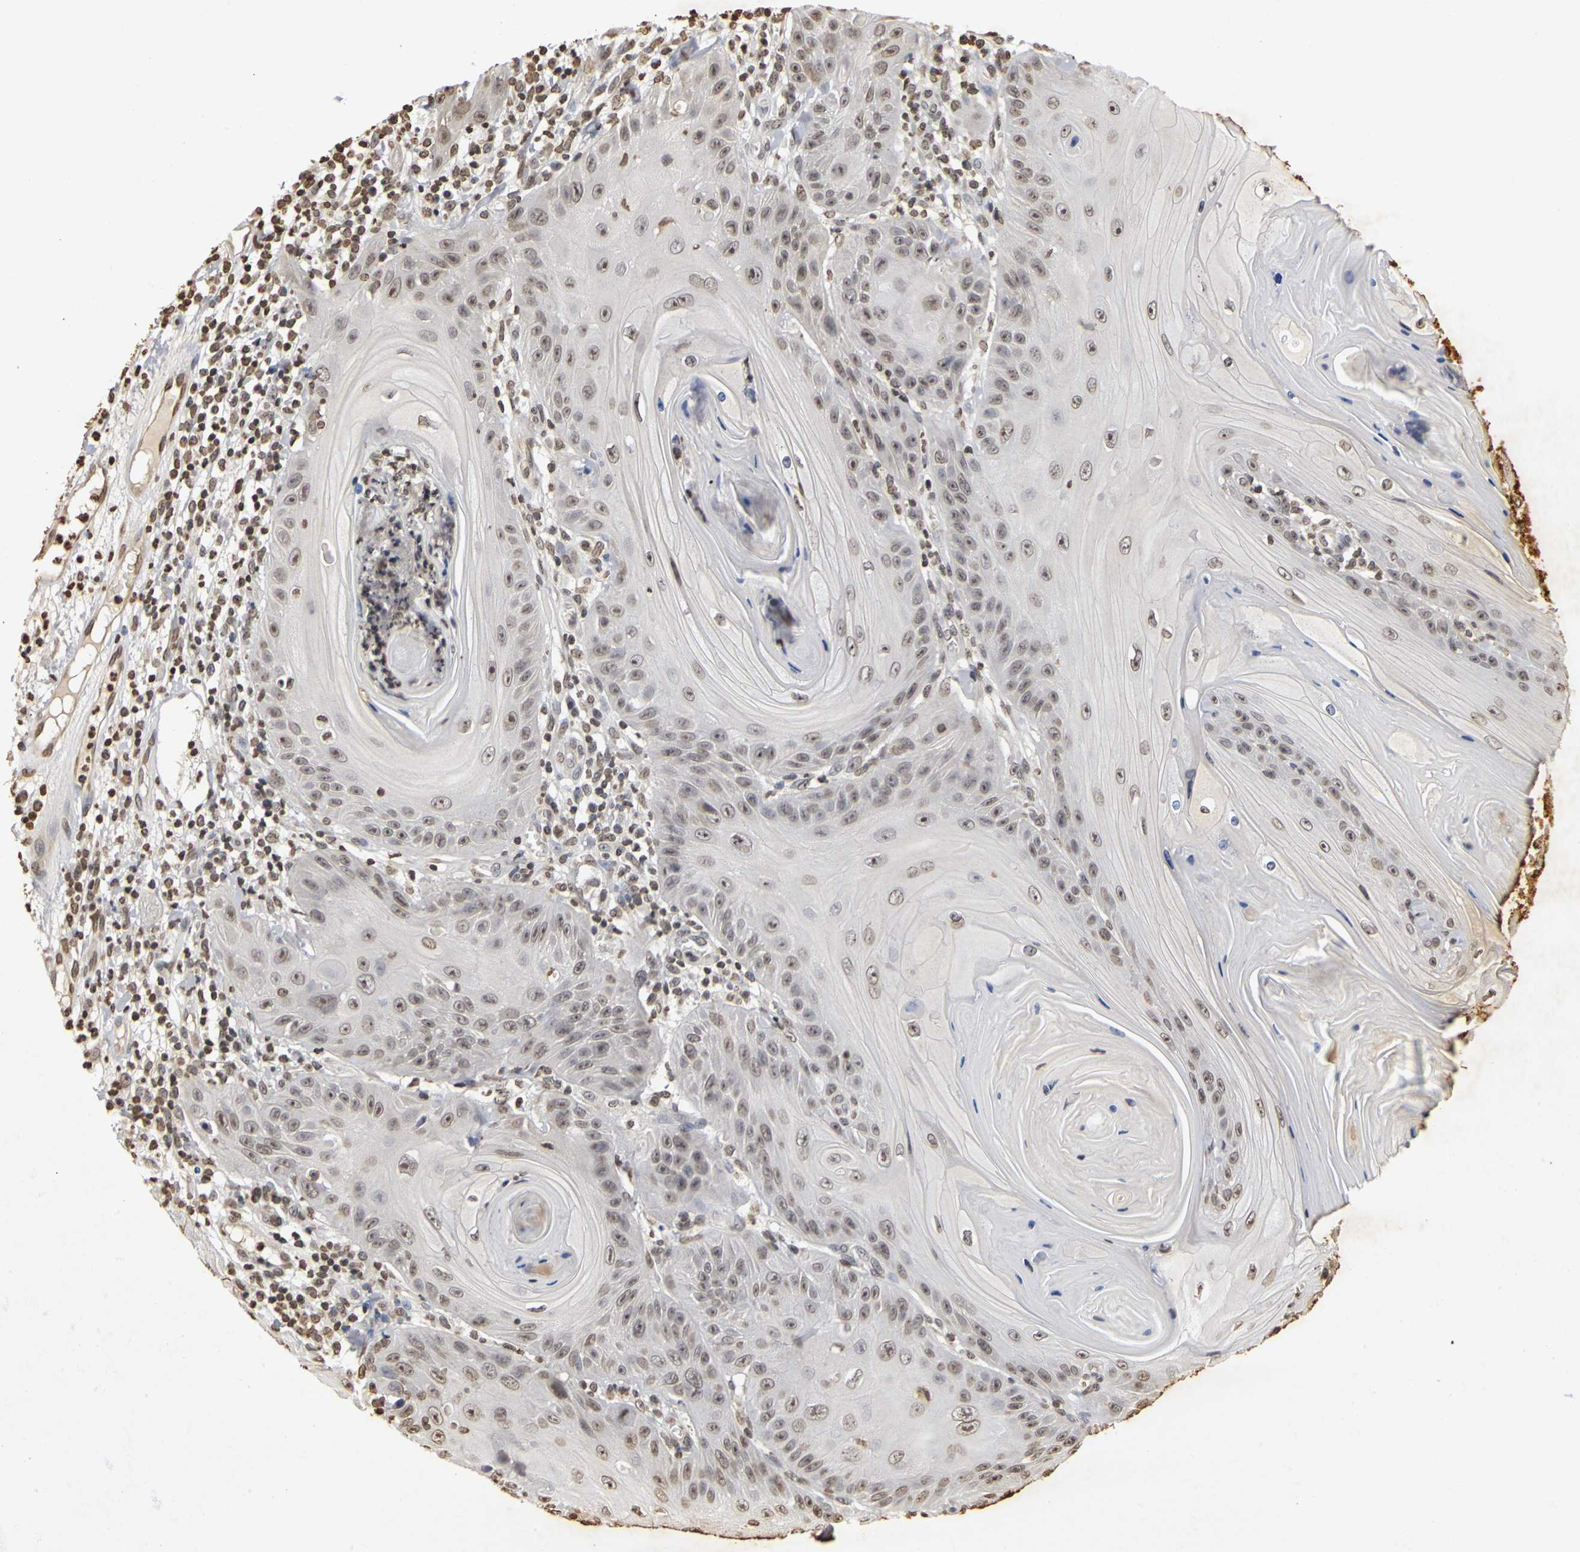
{"staining": {"intensity": "weak", "quantity": "<25%", "location": "nuclear"}, "tissue": "skin cancer", "cell_type": "Tumor cells", "image_type": "cancer", "snomed": [{"axis": "morphology", "description": "Squamous cell carcinoma, NOS"}, {"axis": "topography", "description": "Skin"}], "caption": "An immunohistochemistry photomicrograph of squamous cell carcinoma (skin) is shown. There is no staining in tumor cells of squamous cell carcinoma (skin).", "gene": "ERCC2", "patient": {"sex": "female", "age": 78}}